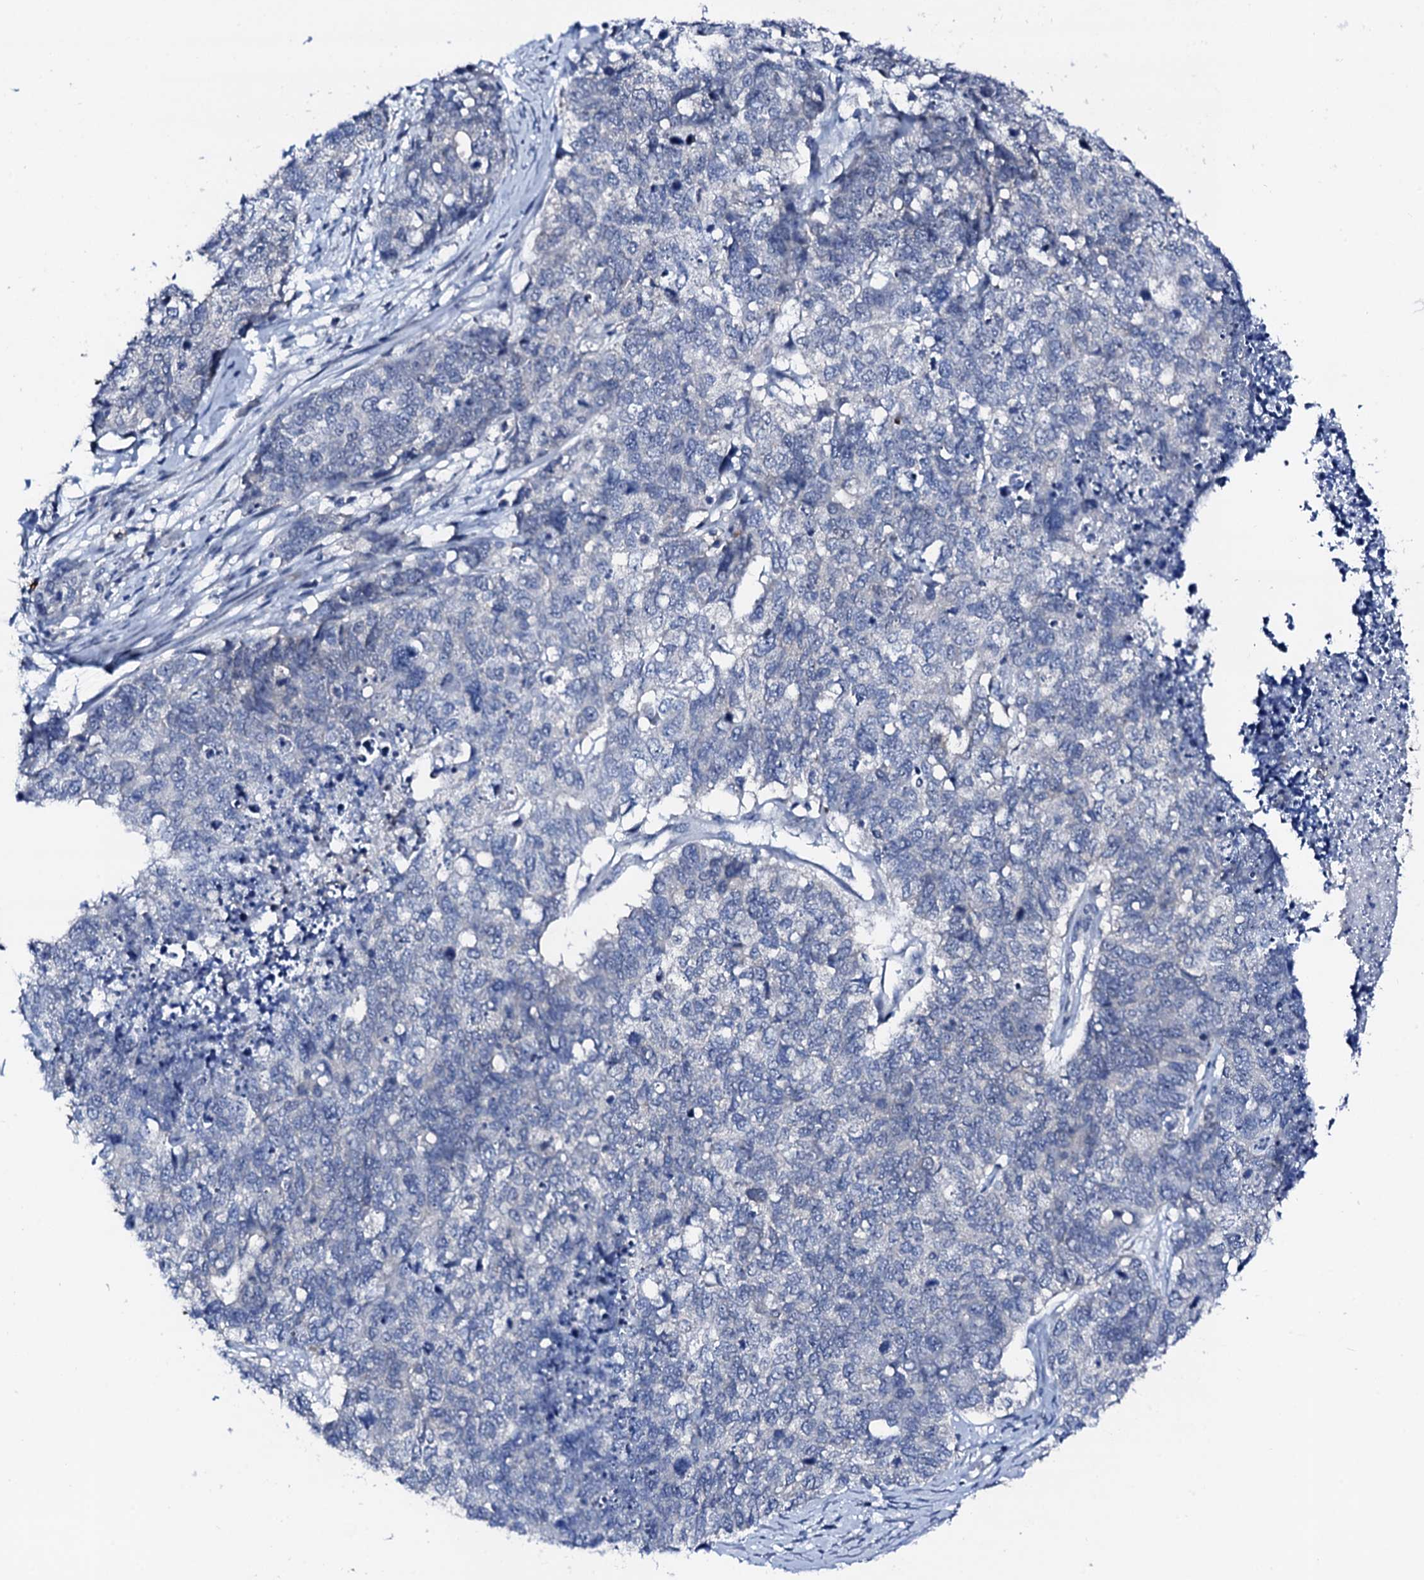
{"staining": {"intensity": "negative", "quantity": "none", "location": "none"}, "tissue": "cervical cancer", "cell_type": "Tumor cells", "image_type": "cancer", "snomed": [{"axis": "morphology", "description": "Squamous cell carcinoma, NOS"}, {"axis": "topography", "description": "Cervix"}], "caption": "This micrograph is of squamous cell carcinoma (cervical) stained with immunohistochemistry to label a protein in brown with the nuclei are counter-stained blue. There is no expression in tumor cells.", "gene": "TRAFD1", "patient": {"sex": "female", "age": 63}}